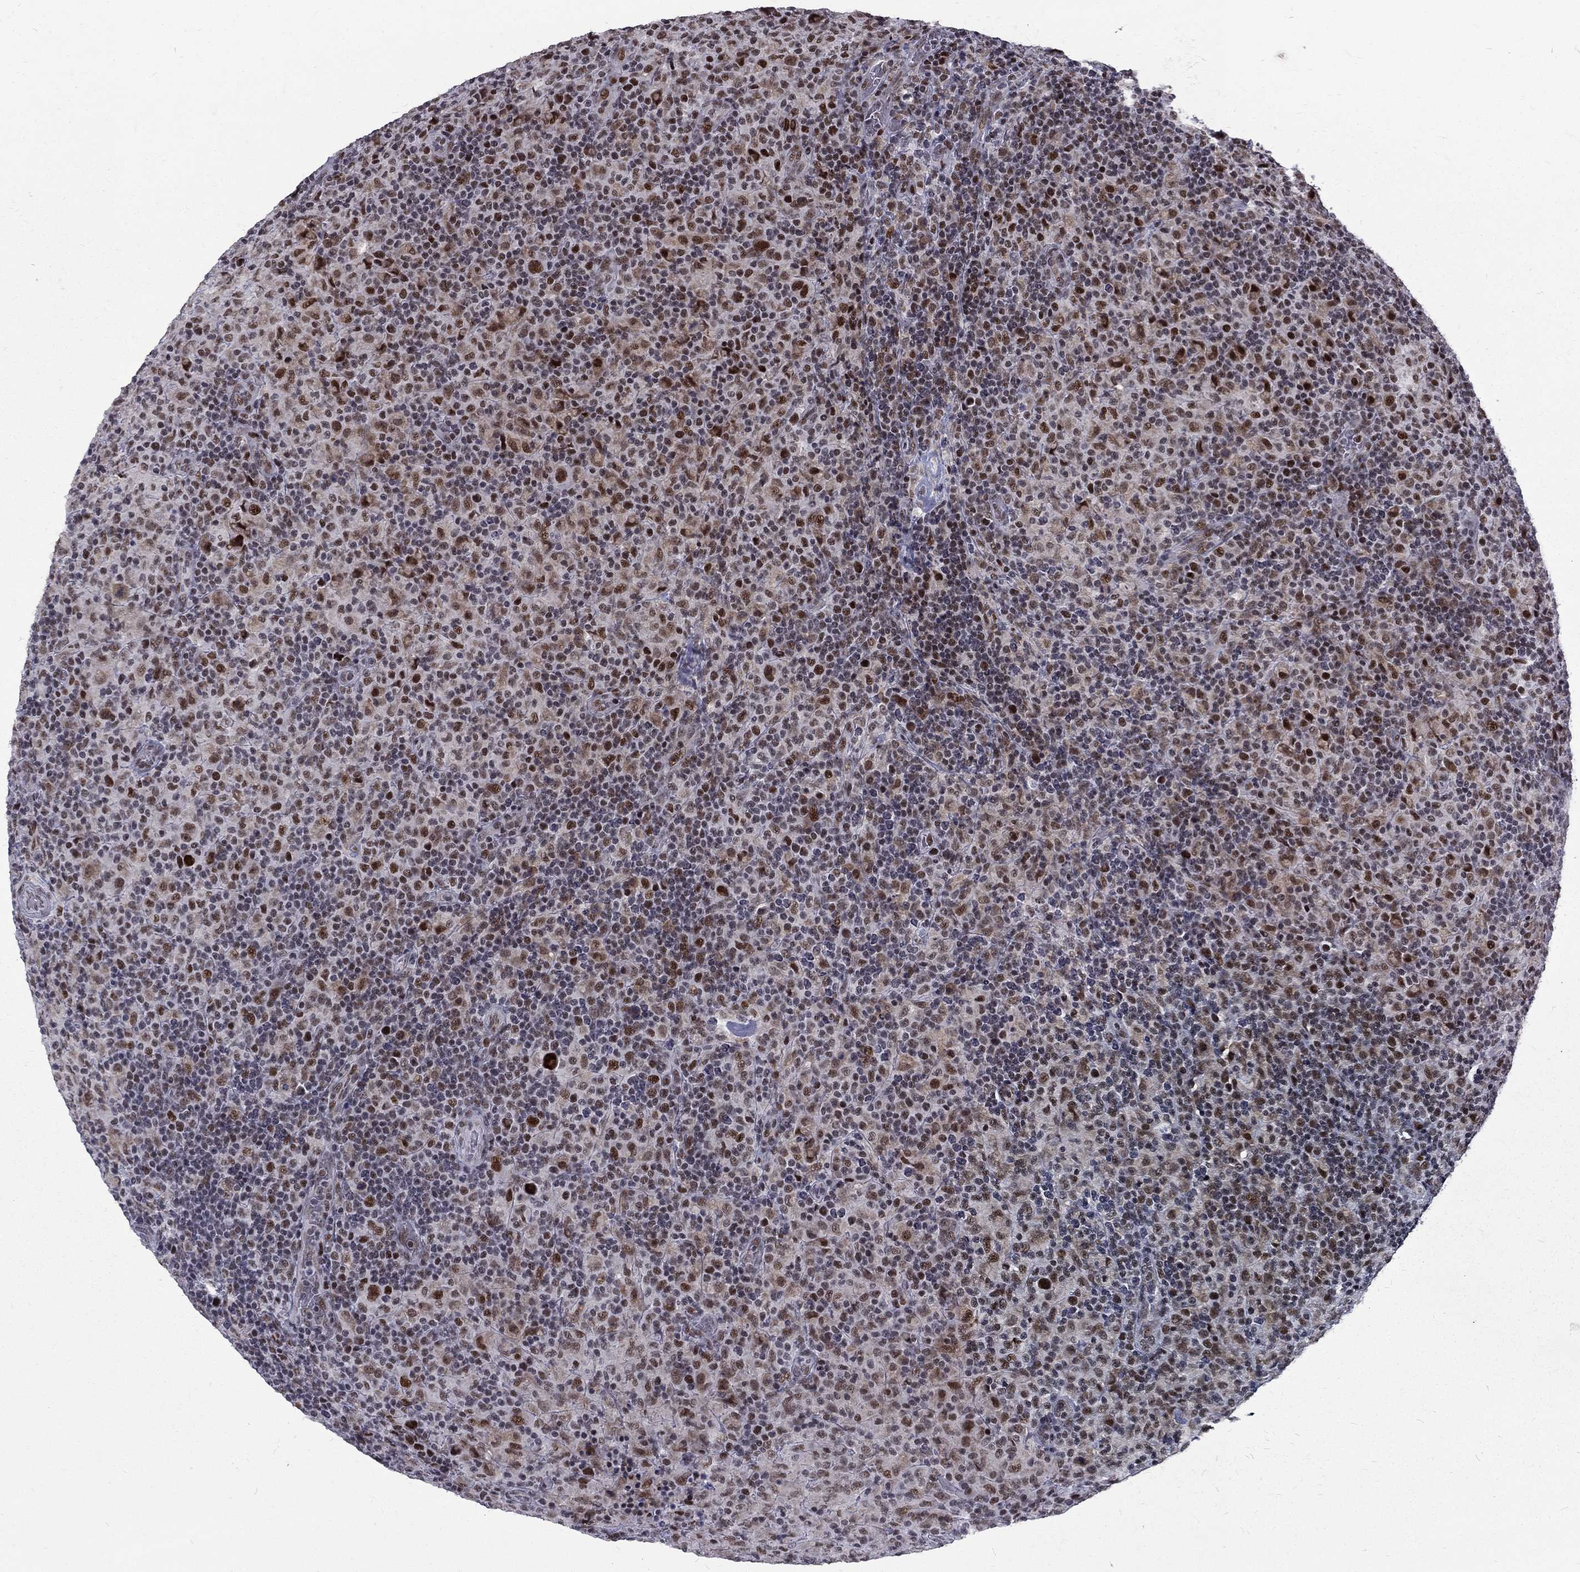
{"staining": {"intensity": "strong", "quantity": ">75%", "location": "nuclear"}, "tissue": "lymphoma", "cell_type": "Tumor cells", "image_type": "cancer", "snomed": [{"axis": "morphology", "description": "Hodgkin's disease, NOS"}, {"axis": "topography", "description": "Lymph node"}], "caption": "Tumor cells reveal strong nuclear staining in approximately >75% of cells in Hodgkin's disease. (Brightfield microscopy of DAB IHC at high magnification).", "gene": "TCEAL1", "patient": {"sex": "male", "age": 70}}